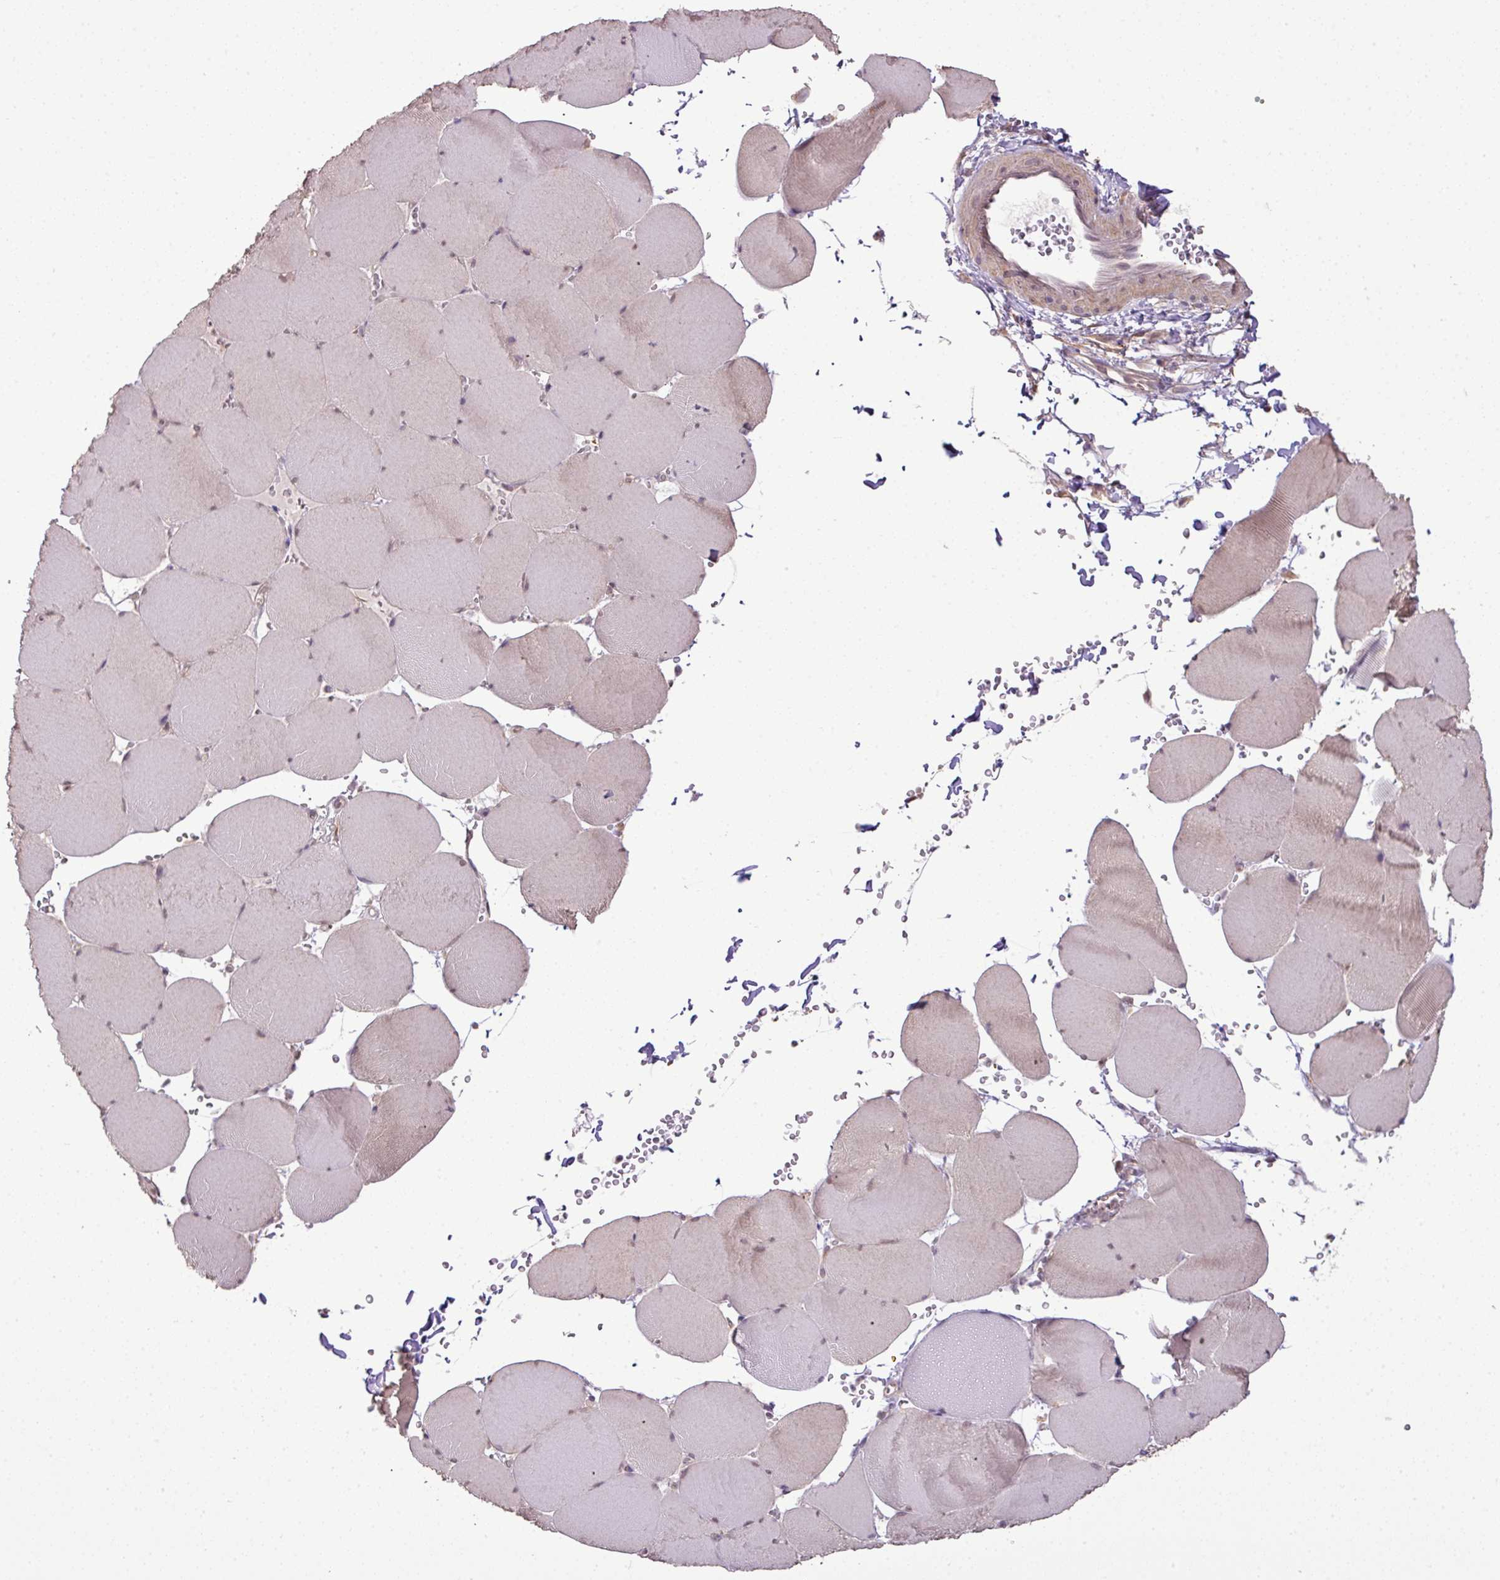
{"staining": {"intensity": "weak", "quantity": "25%-75%", "location": "cytoplasmic/membranous"}, "tissue": "skeletal muscle", "cell_type": "Myocytes", "image_type": "normal", "snomed": [{"axis": "morphology", "description": "Normal tissue, NOS"}, {"axis": "topography", "description": "Skeletal muscle"}, {"axis": "topography", "description": "Head-Neck"}], "caption": "Immunohistochemistry (IHC) micrograph of benign human skeletal muscle stained for a protein (brown), which shows low levels of weak cytoplasmic/membranous expression in approximately 25%-75% of myocytes.", "gene": "DNAAF4", "patient": {"sex": "male", "age": 66}}